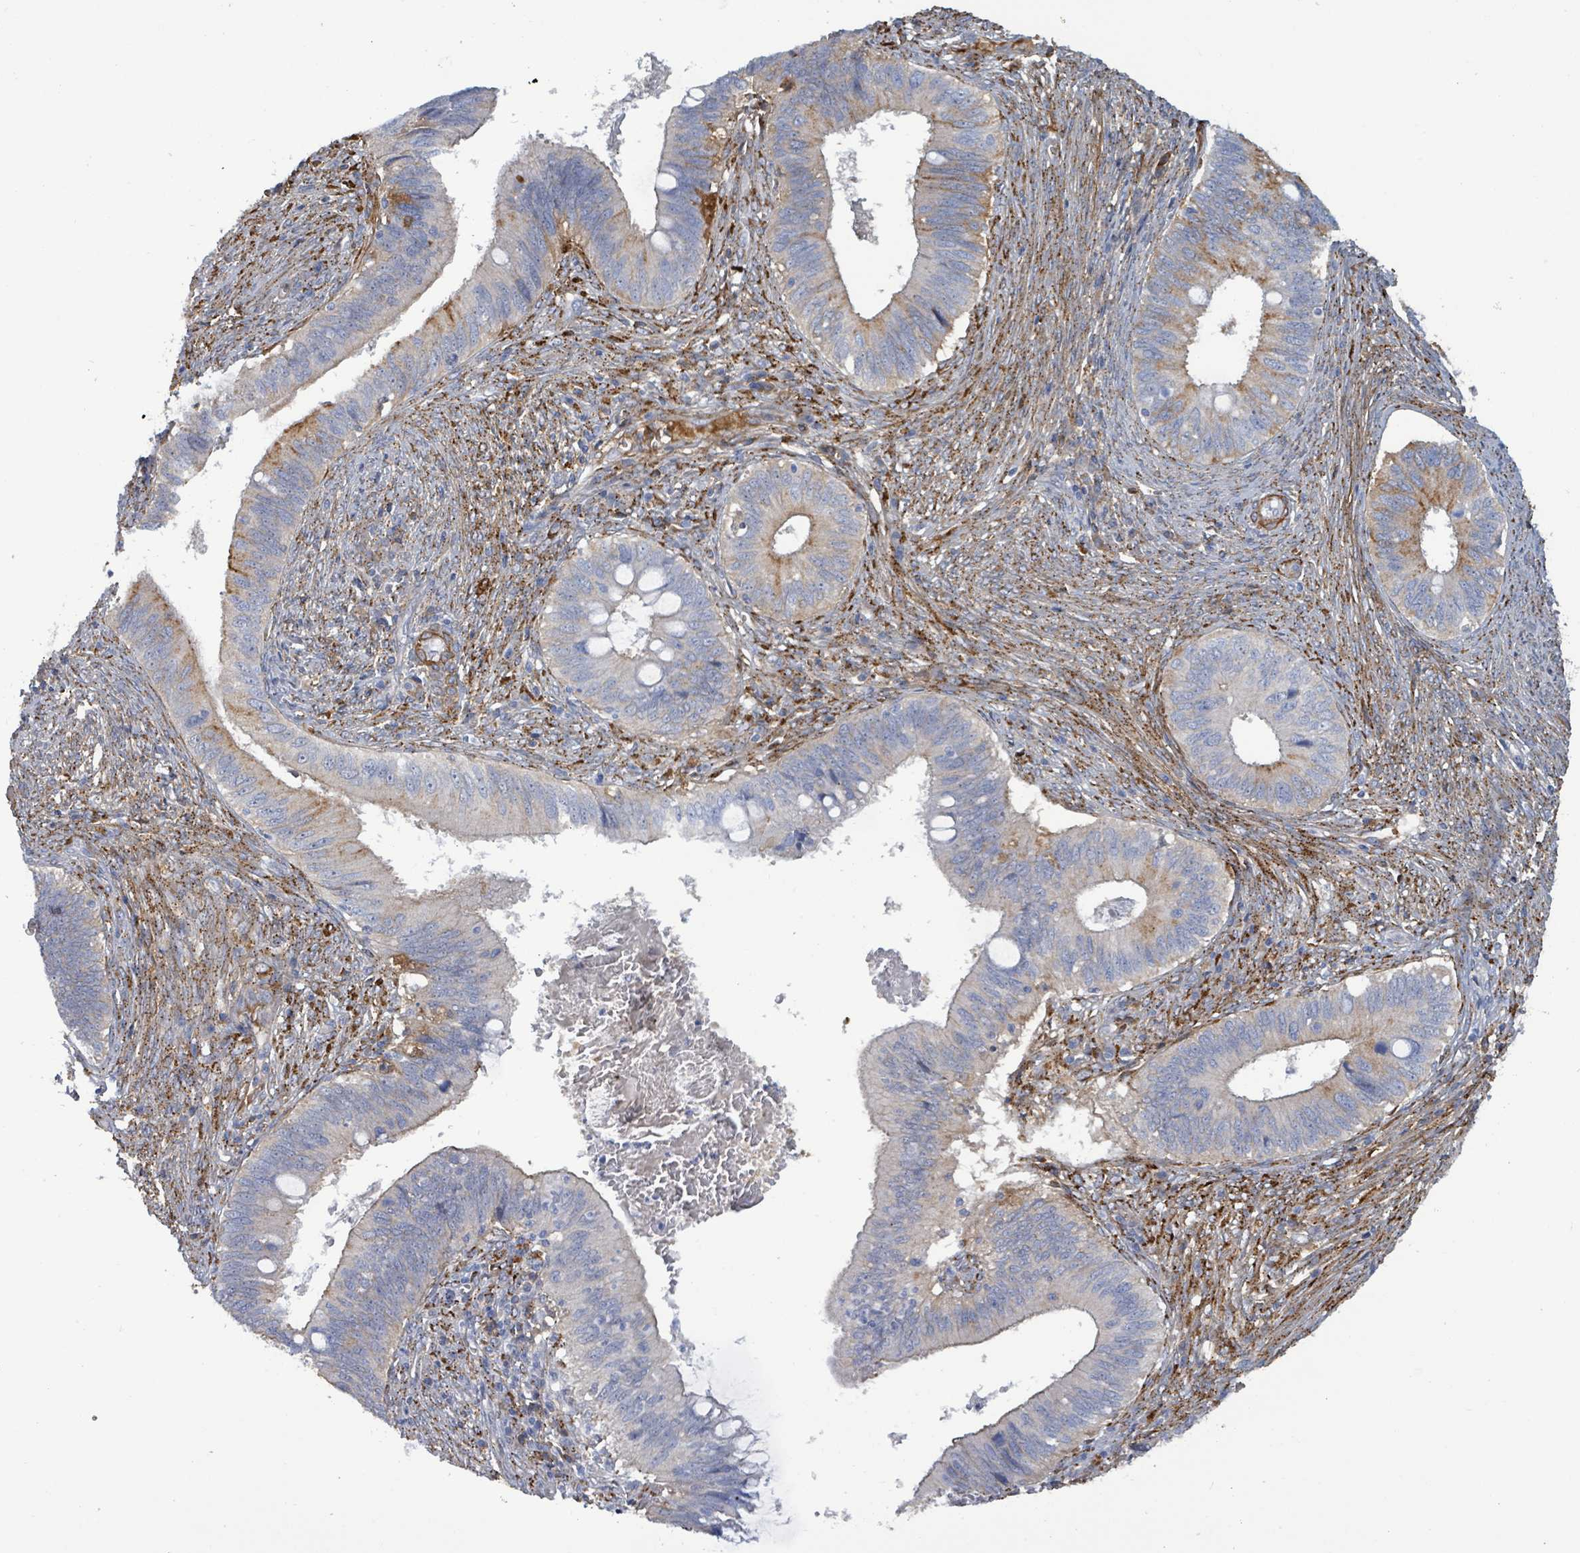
{"staining": {"intensity": "moderate", "quantity": "<25%", "location": "cytoplasmic/membranous"}, "tissue": "cervical cancer", "cell_type": "Tumor cells", "image_type": "cancer", "snomed": [{"axis": "morphology", "description": "Adenocarcinoma, NOS"}, {"axis": "topography", "description": "Cervix"}], "caption": "Cervical cancer (adenocarcinoma) stained with IHC displays moderate cytoplasmic/membranous staining in about <25% of tumor cells.", "gene": "DMRTC1B", "patient": {"sex": "female", "age": 42}}